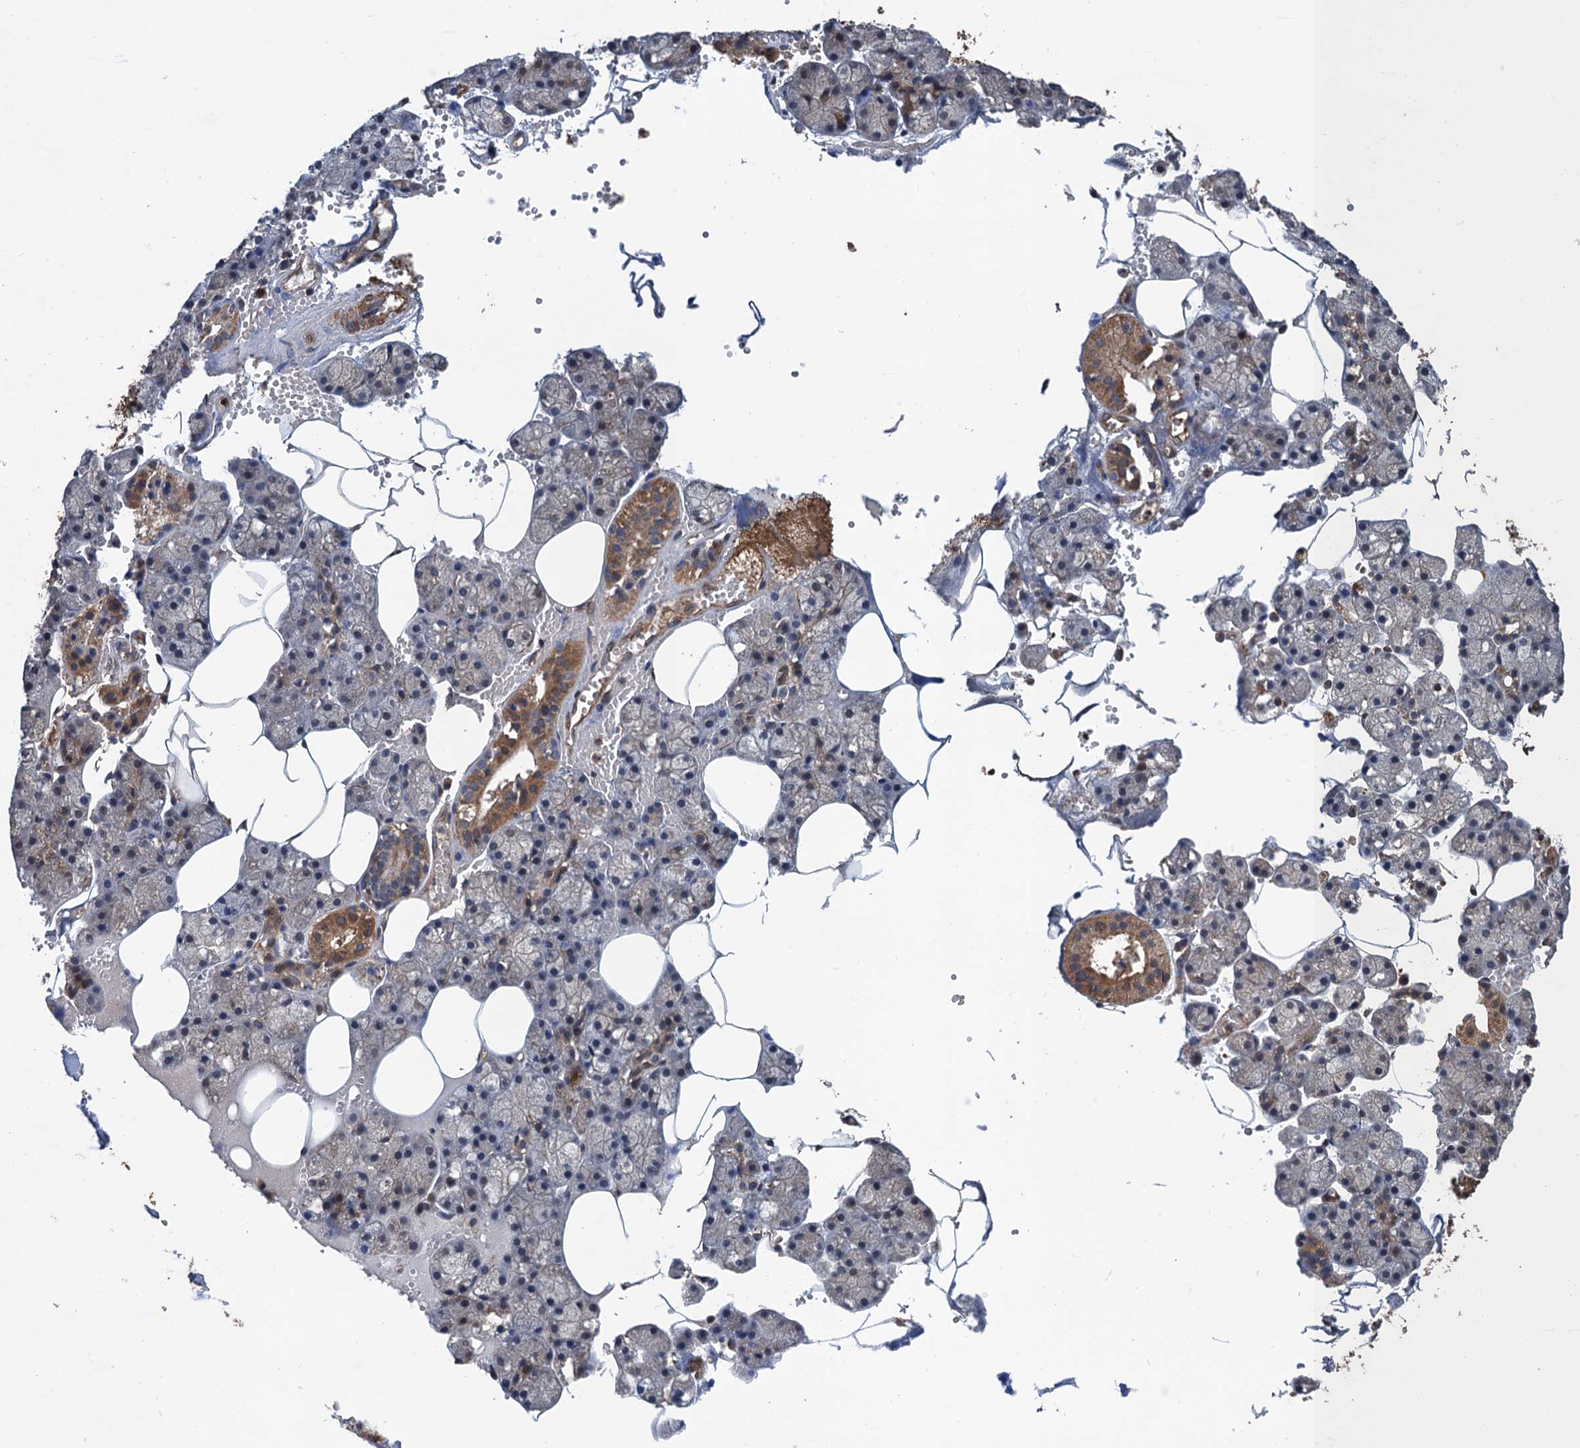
{"staining": {"intensity": "moderate", "quantity": "25%-75%", "location": "cytoplasmic/membranous"}, "tissue": "salivary gland", "cell_type": "Glandular cells", "image_type": "normal", "snomed": [{"axis": "morphology", "description": "Normal tissue, NOS"}, {"axis": "topography", "description": "Salivary gland"}], "caption": "Moderate cytoplasmic/membranous expression is identified in approximately 25%-75% of glandular cells in benign salivary gland.", "gene": "PPP4R1", "patient": {"sex": "male", "age": 62}}